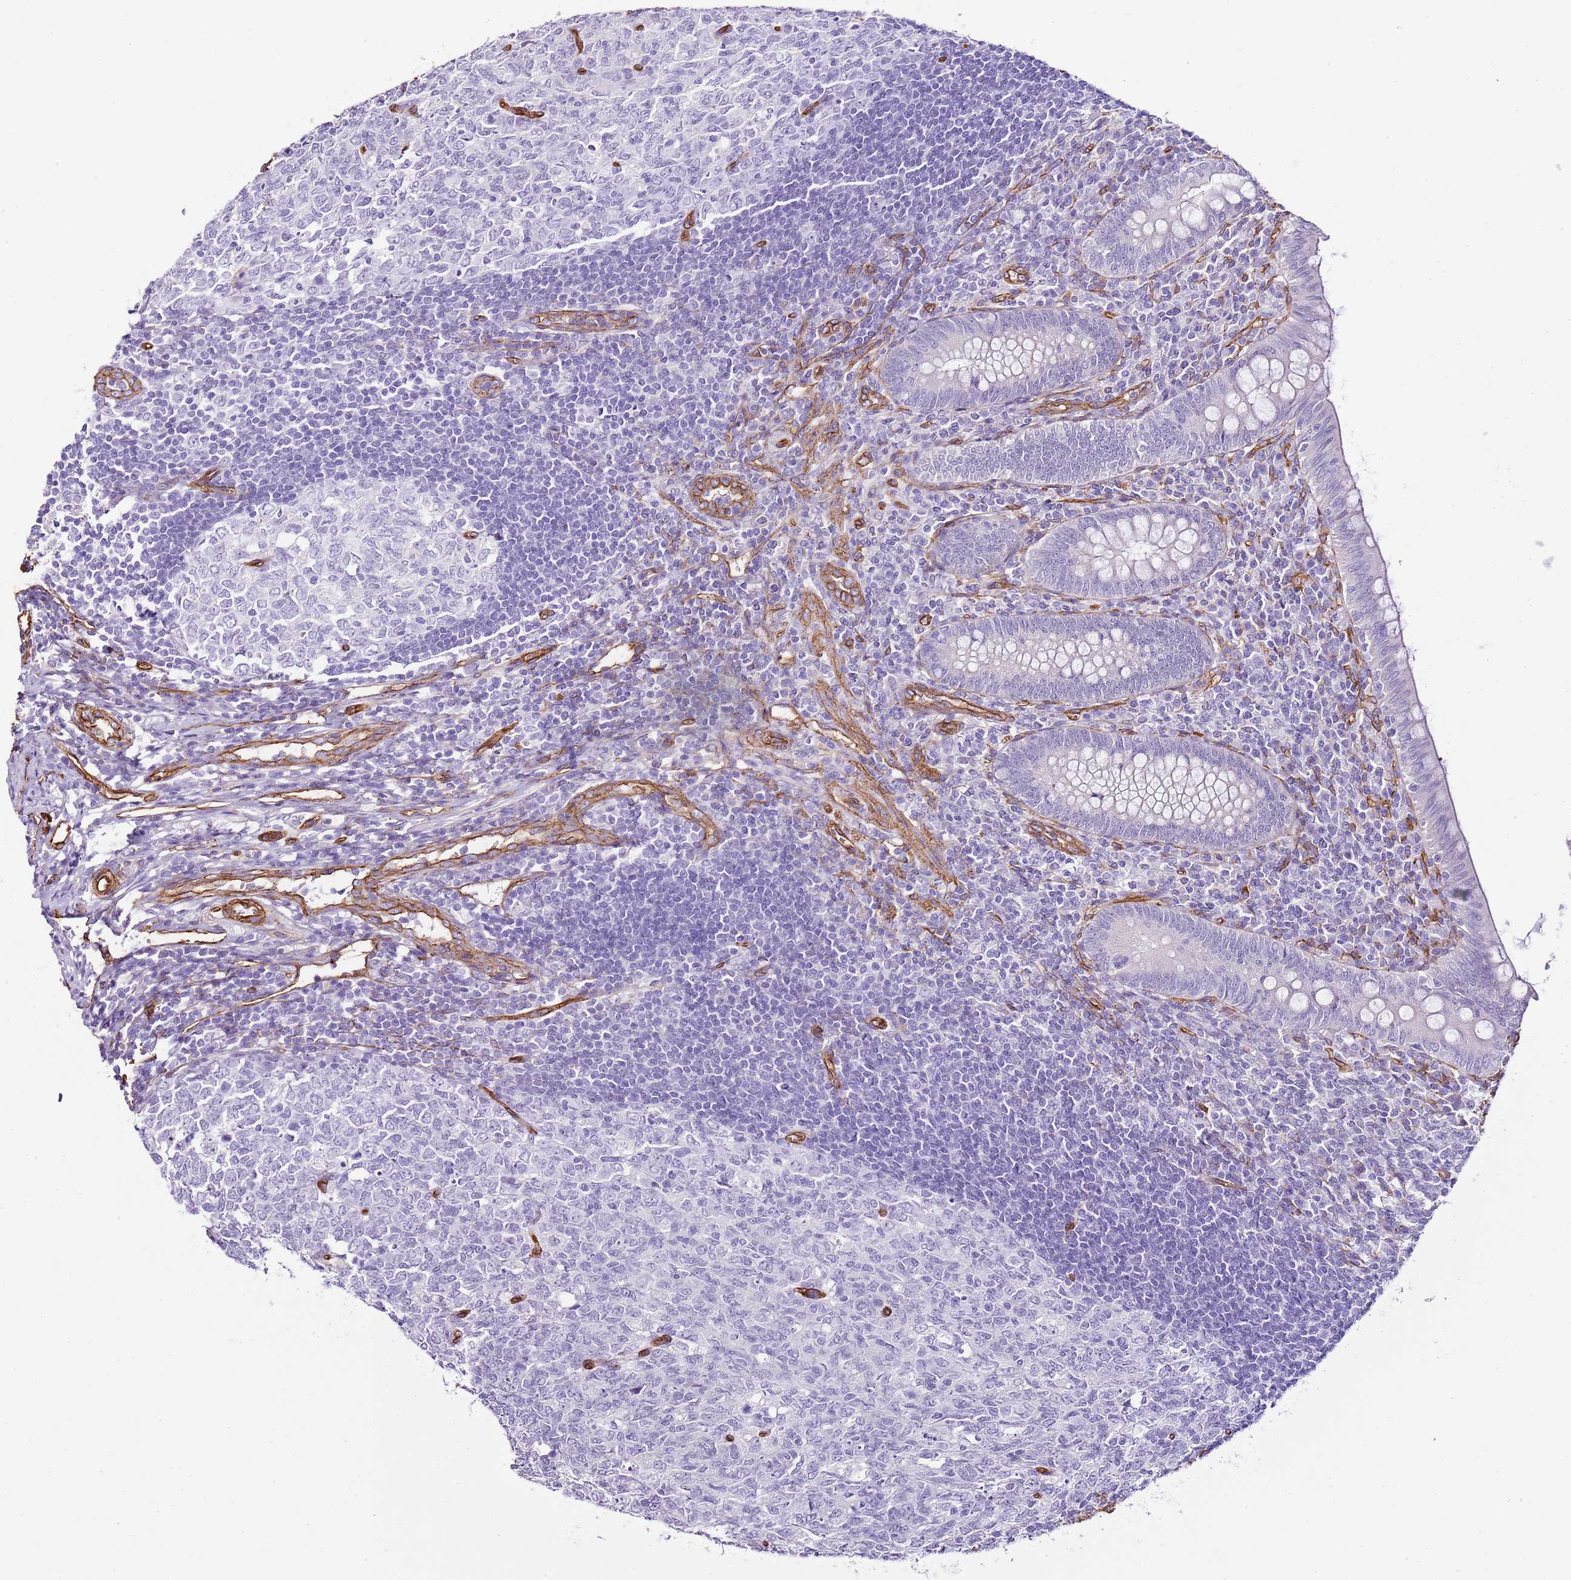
{"staining": {"intensity": "negative", "quantity": "none", "location": "none"}, "tissue": "appendix", "cell_type": "Glandular cells", "image_type": "normal", "snomed": [{"axis": "morphology", "description": "Normal tissue, NOS"}, {"axis": "topography", "description": "Appendix"}], "caption": "Human appendix stained for a protein using immunohistochemistry displays no expression in glandular cells.", "gene": "CTDSPL", "patient": {"sex": "male", "age": 14}}